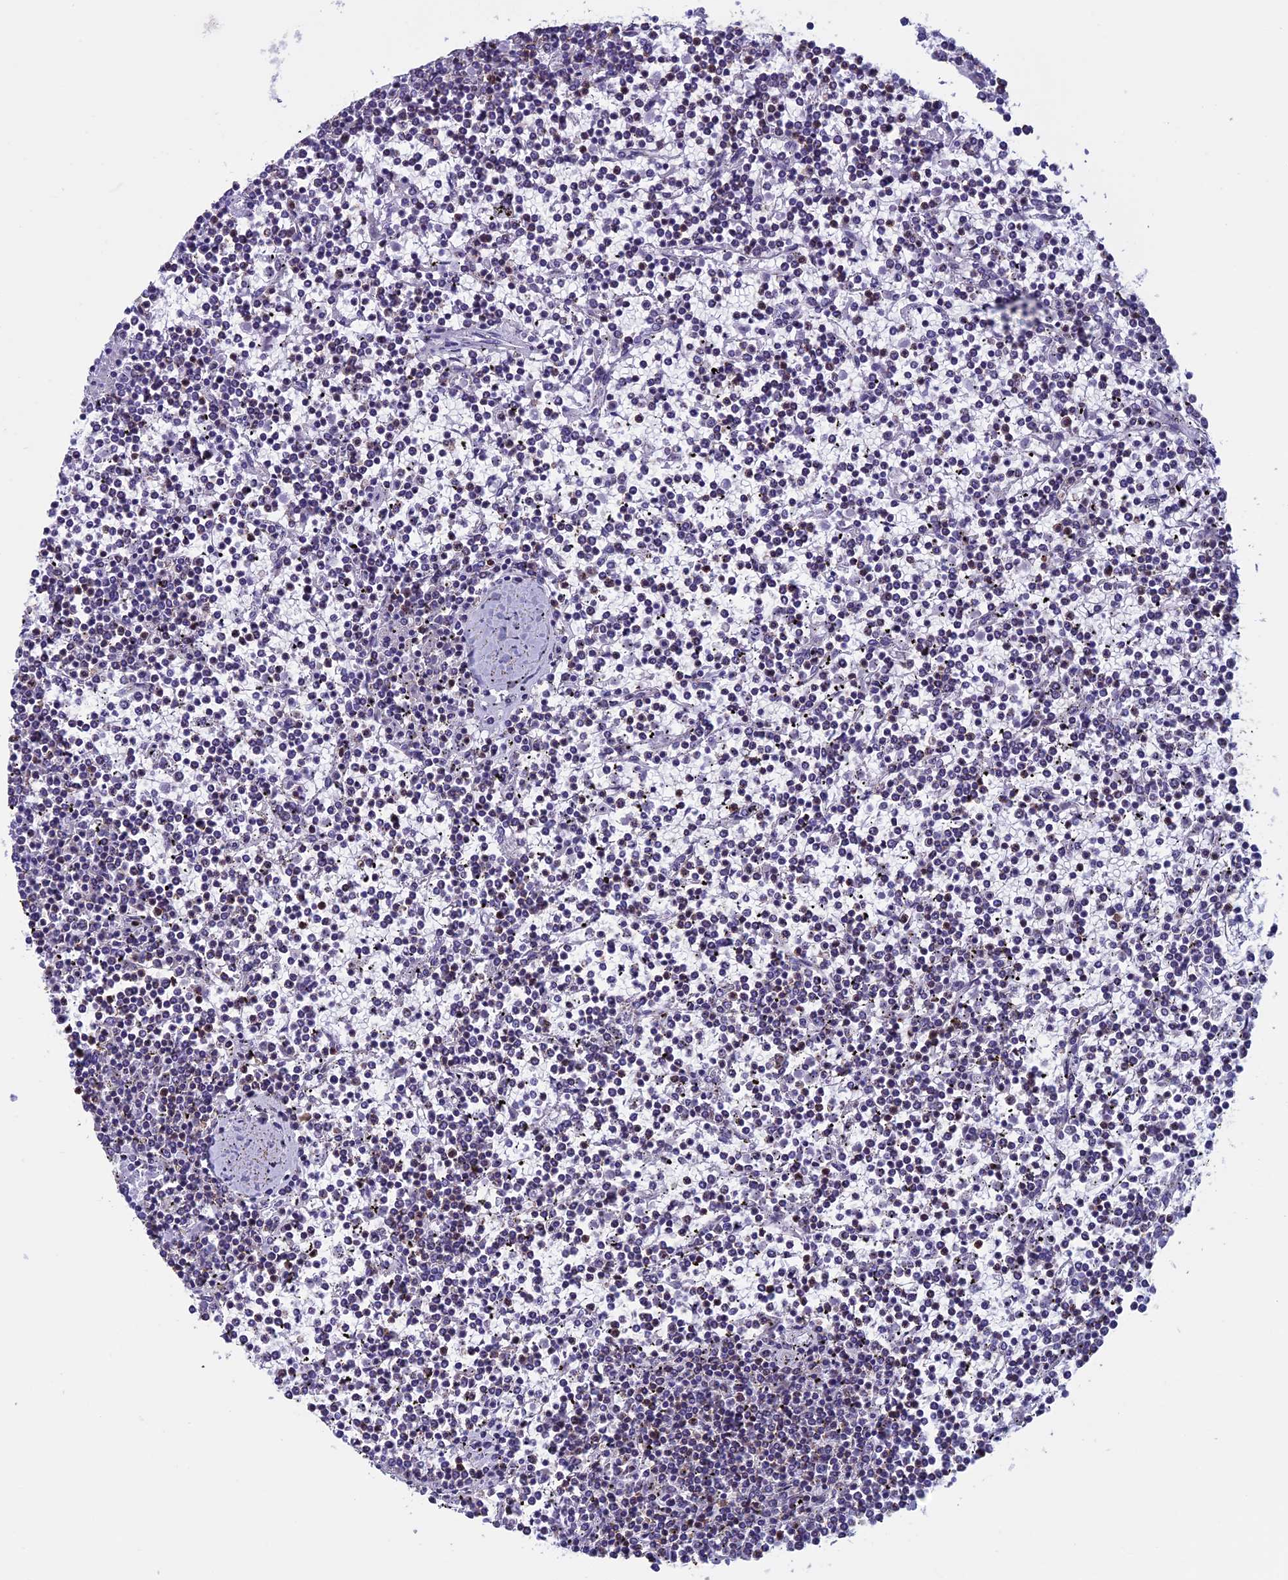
{"staining": {"intensity": "negative", "quantity": "none", "location": "none"}, "tissue": "lymphoma", "cell_type": "Tumor cells", "image_type": "cancer", "snomed": [{"axis": "morphology", "description": "Malignant lymphoma, non-Hodgkin's type, Low grade"}, {"axis": "topography", "description": "Spleen"}], "caption": "Human low-grade malignant lymphoma, non-Hodgkin's type stained for a protein using immunohistochemistry (IHC) displays no staining in tumor cells.", "gene": "MFSD12", "patient": {"sex": "female", "age": 19}}